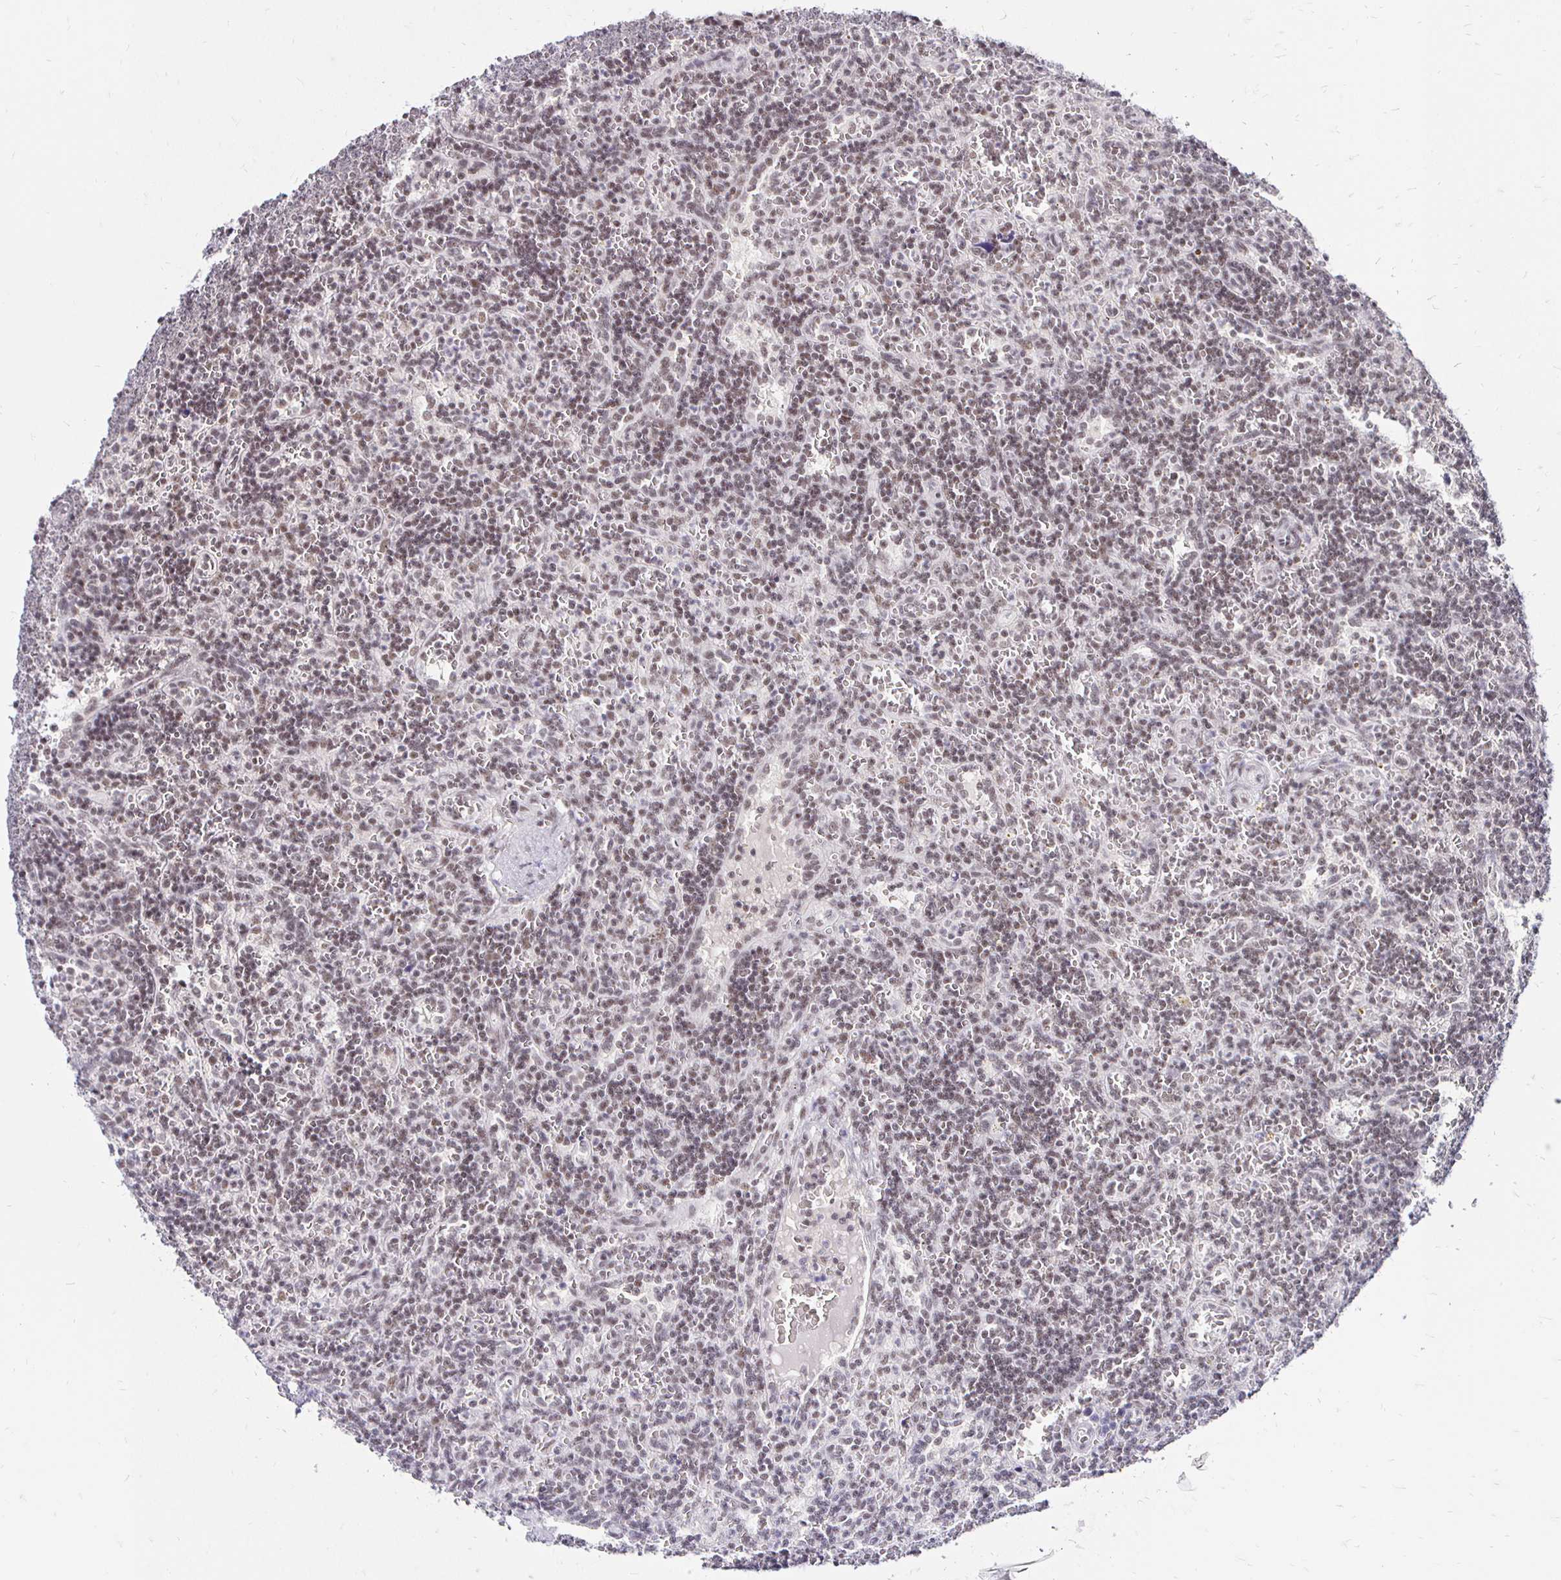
{"staining": {"intensity": "weak", "quantity": "<25%", "location": "nuclear"}, "tissue": "lymphoma", "cell_type": "Tumor cells", "image_type": "cancer", "snomed": [{"axis": "morphology", "description": "Malignant lymphoma, non-Hodgkin's type, Low grade"}, {"axis": "topography", "description": "Spleen"}], "caption": "This micrograph is of lymphoma stained with IHC to label a protein in brown with the nuclei are counter-stained blue. There is no expression in tumor cells.", "gene": "SIN3A", "patient": {"sex": "male", "age": 73}}